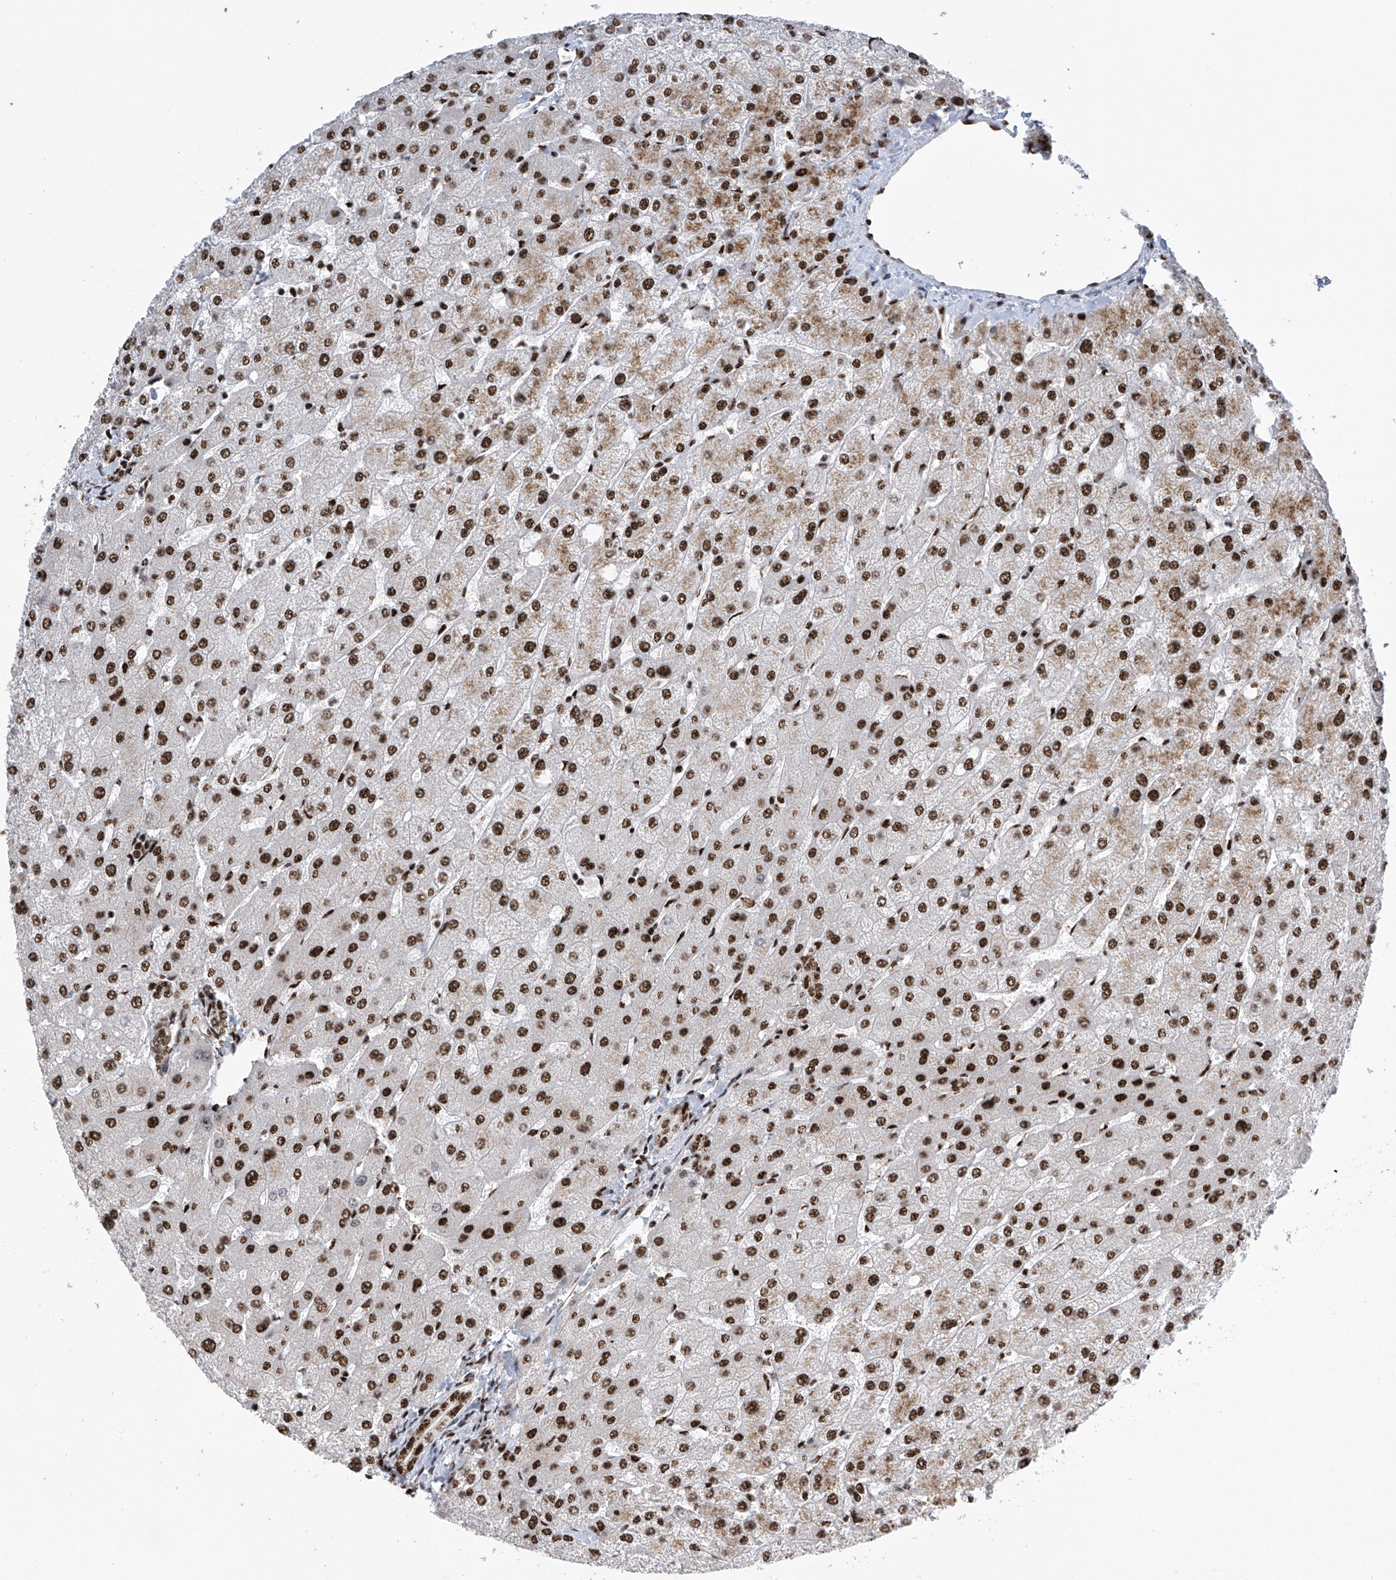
{"staining": {"intensity": "moderate", "quantity": ">75%", "location": "nuclear"}, "tissue": "liver", "cell_type": "Cholangiocytes", "image_type": "normal", "snomed": [{"axis": "morphology", "description": "Normal tissue, NOS"}, {"axis": "topography", "description": "Liver"}], "caption": "Immunohistochemistry of unremarkable liver exhibits medium levels of moderate nuclear staining in about >75% of cholangiocytes.", "gene": "APLF", "patient": {"sex": "female", "age": 54}}